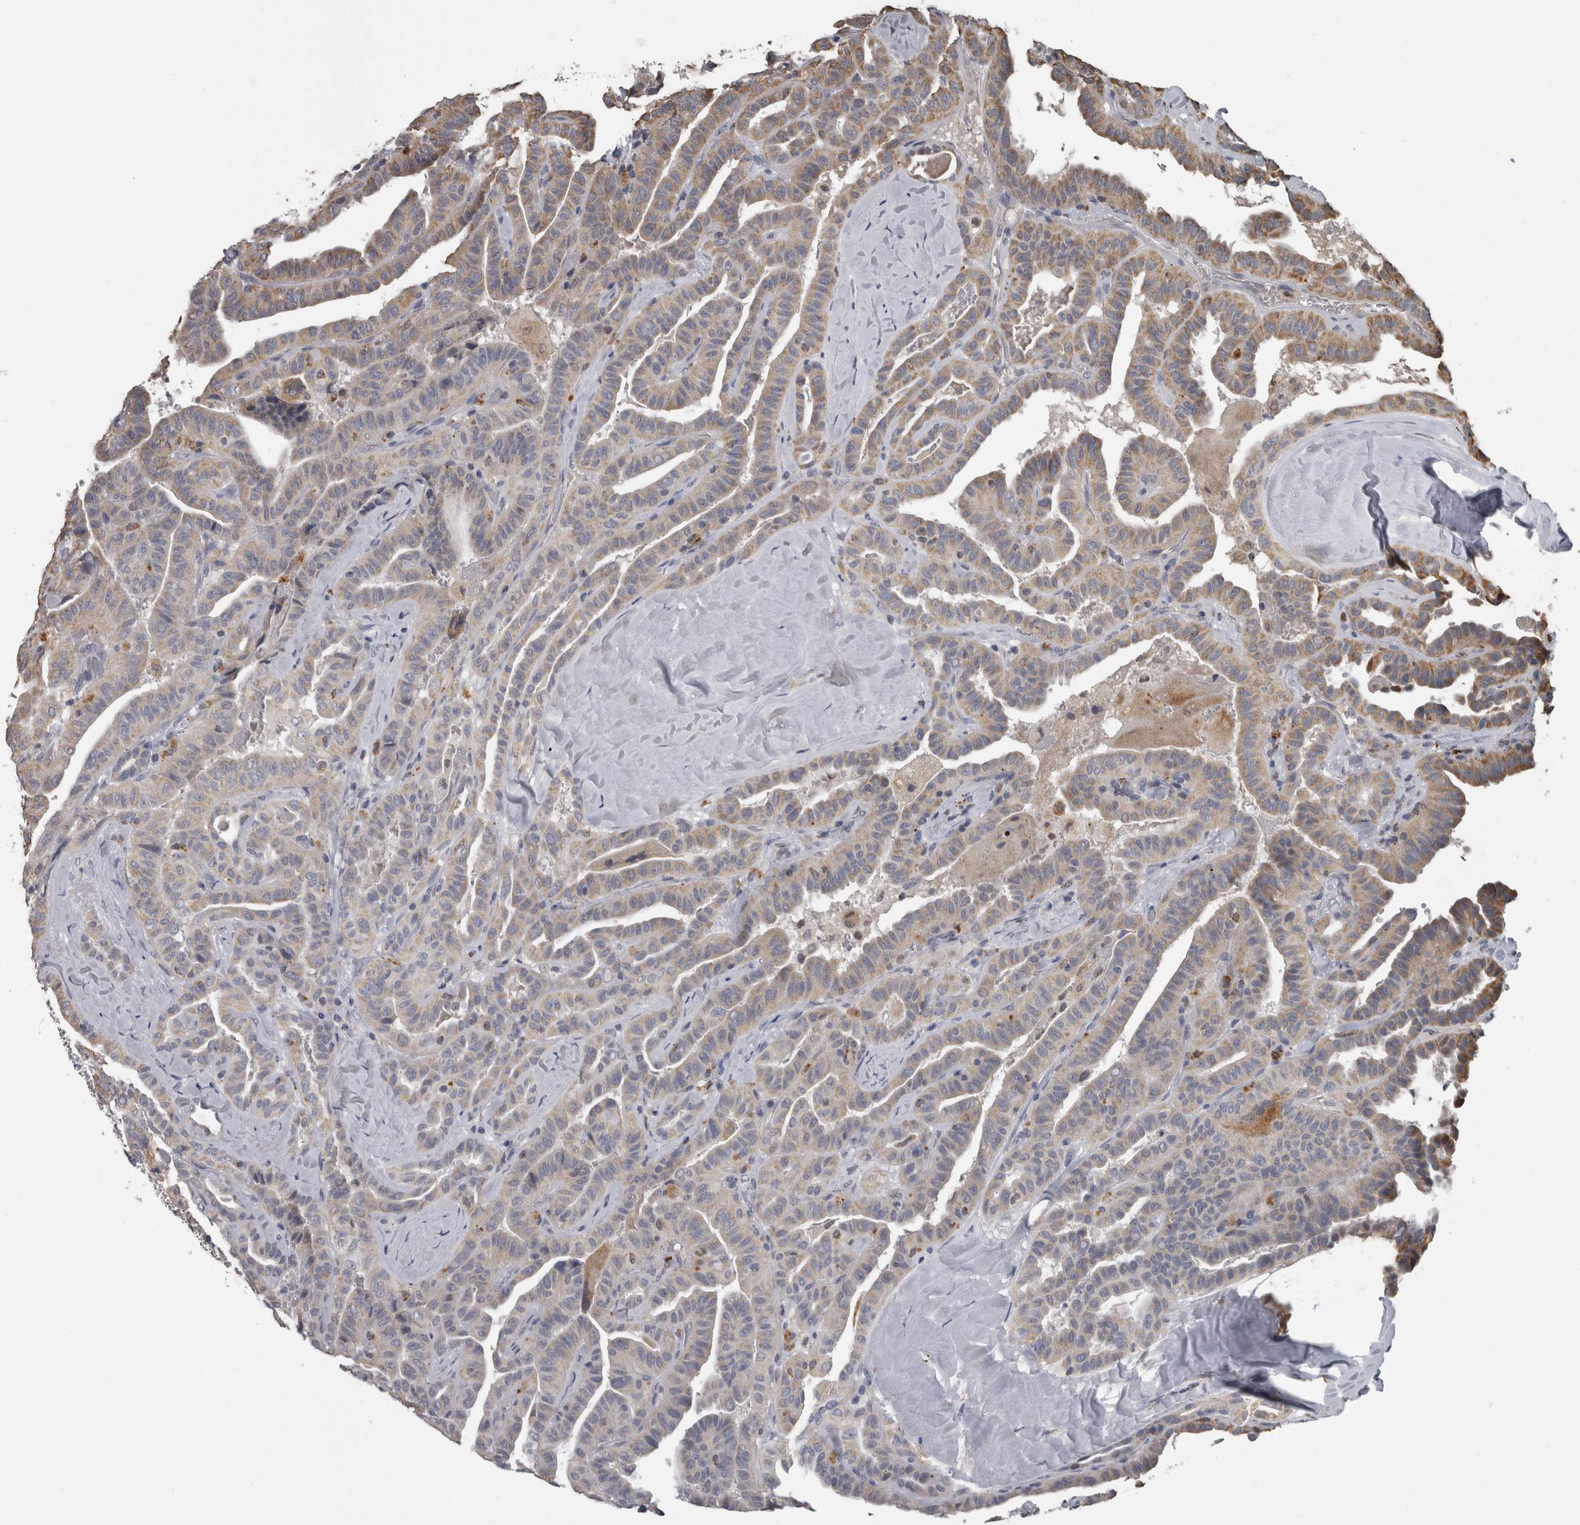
{"staining": {"intensity": "weak", "quantity": "<25%", "location": "cytoplasmic/membranous"}, "tissue": "thyroid cancer", "cell_type": "Tumor cells", "image_type": "cancer", "snomed": [{"axis": "morphology", "description": "Papillary adenocarcinoma, NOS"}, {"axis": "topography", "description": "Thyroid gland"}], "caption": "The micrograph displays no staining of tumor cells in thyroid papillary adenocarcinoma.", "gene": "NAAA", "patient": {"sex": "male", "age": 77}}